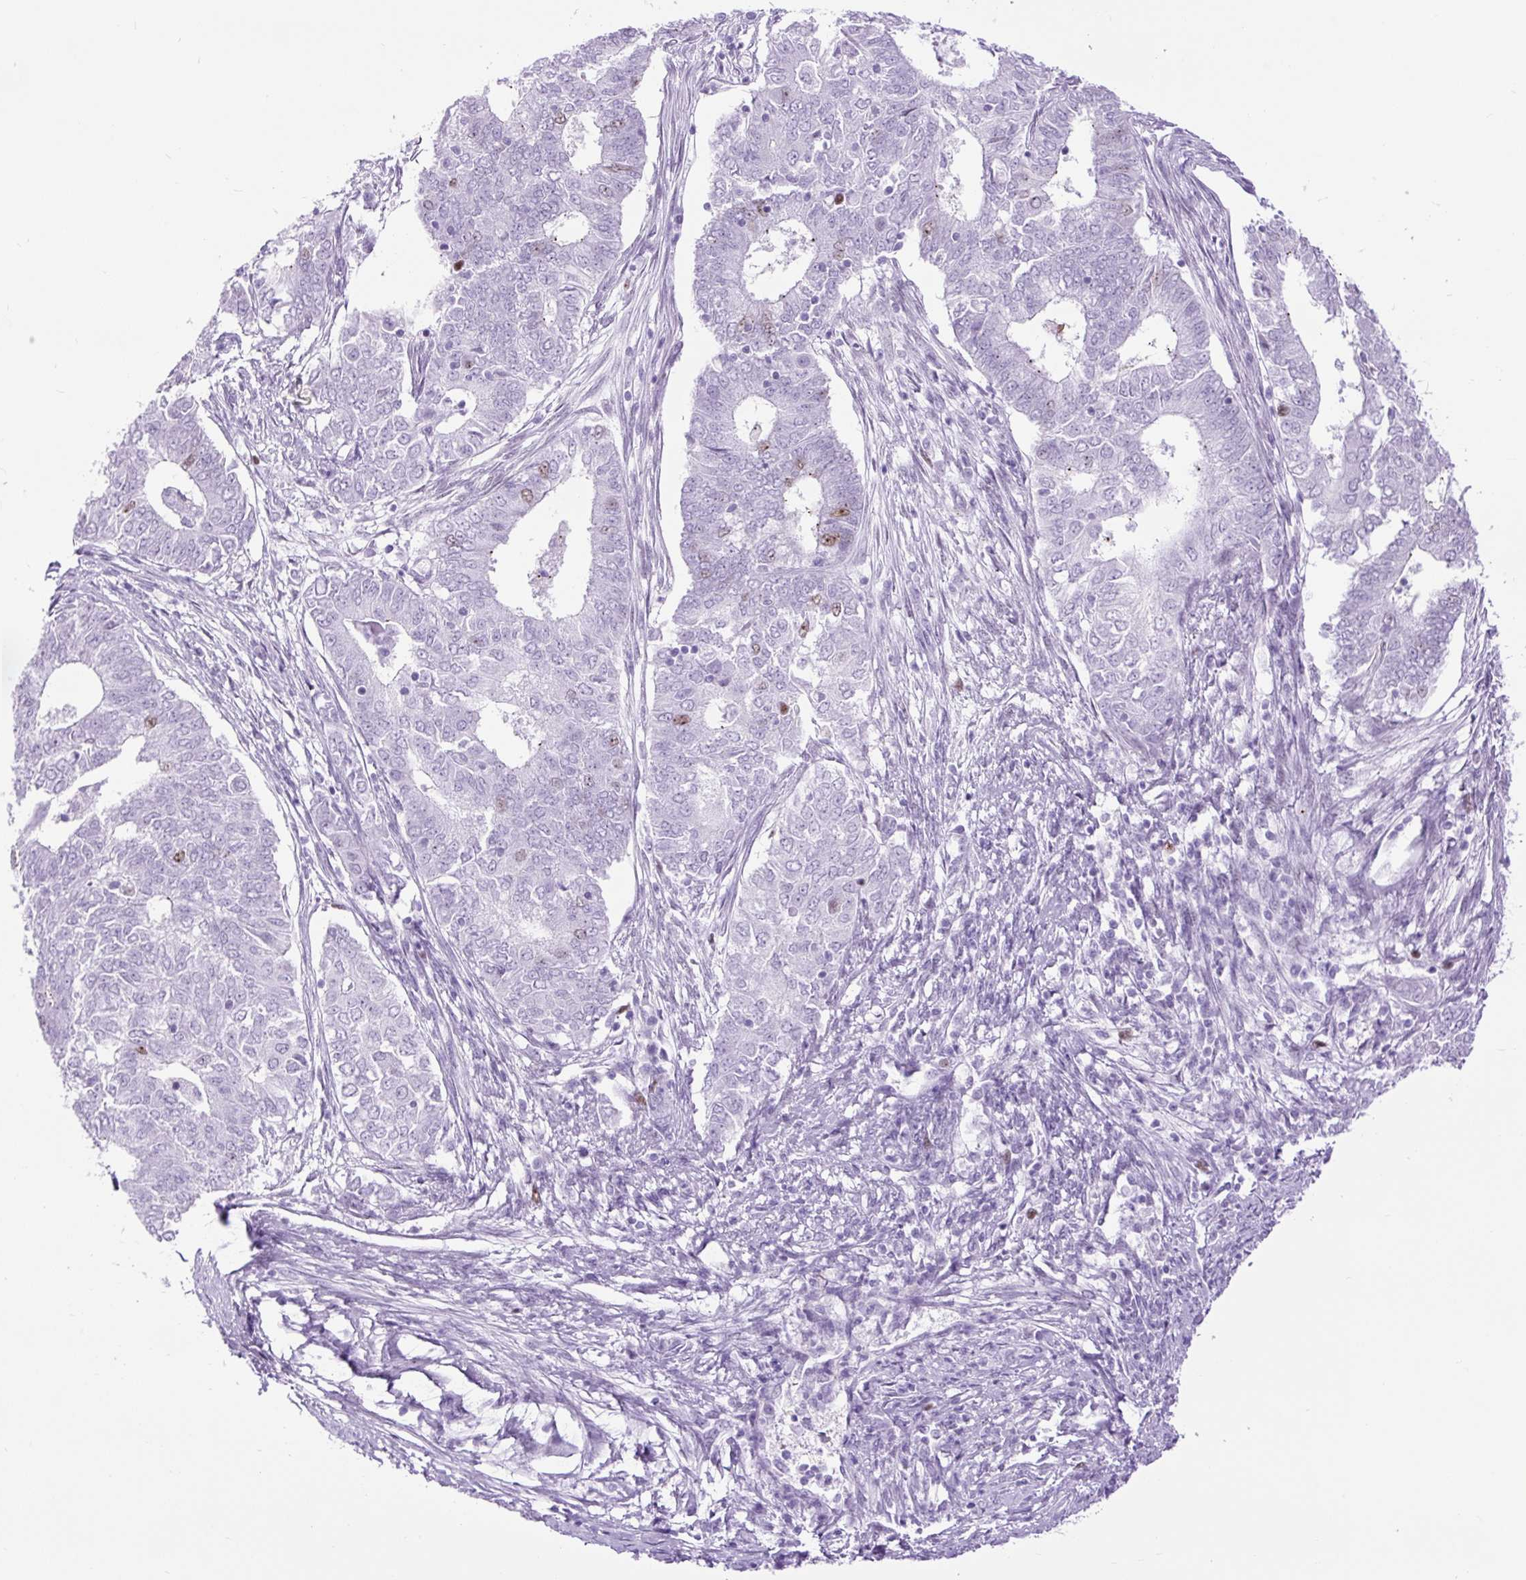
{"staining": {"intensity": "moderate", "quantity": "<25%", "location": "nuclear"}, "tissue": "endometrial cancer", "cell_type": "Tumor cells", "image_type": "cancer", "snomed": [{"axis": "morphology", "description": "Adenocarcinoma, NOS"}, {"axis": "topography", "description": "Endometrium"}], "caption": "This photomicrograph exhibits immunohistochemistry (IHC) staining of human endometrial cancer (adenocarcinoma), with low moderate nuclear positivity in approximately <25% of tumor cells.", "gene": "RACGAP1", "patient": {"sex": "female", "age": 62}}